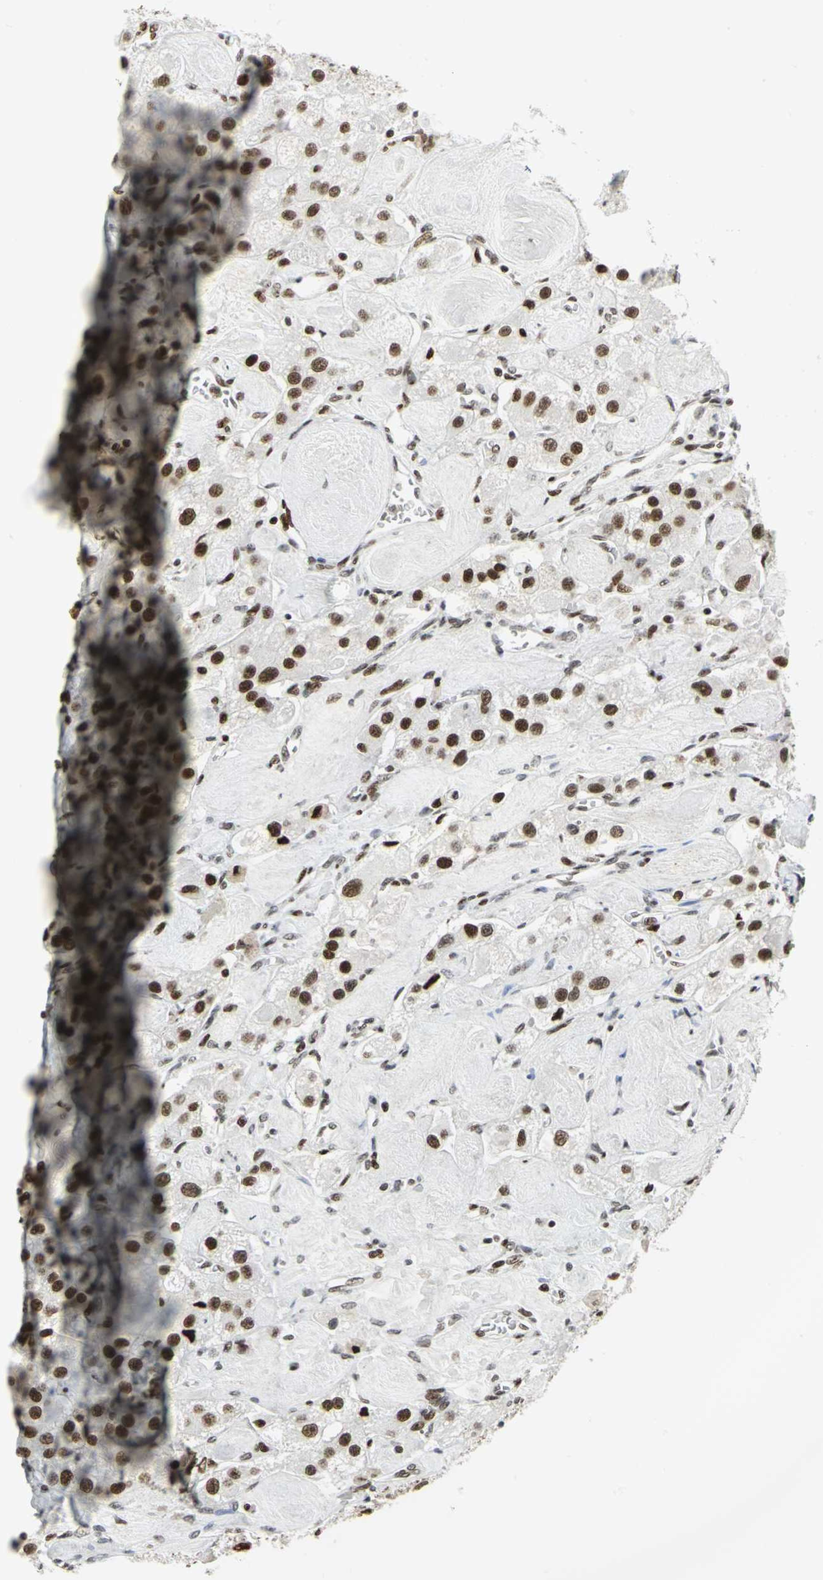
{"staining": {"intensity": "moderate", "quantity": ">75%", "location": "nuclear"}, "tissue": "carcinoid", "cell_type": "Tumor cells", "image_type": "cancer", "snomed": [{"axis": "morphology", "description": "Carcinoid, malignant, NOS"}, {"axis": "topography", "description": "Pancreas"}], "caption": "This photomicrograph displays immunohistochemistry staining of human carcinoid, with medium moderate nuclear staining in approximately >75% of tumor cells.", "gene": "SMARCA4", "patient": {"sex": "male", "age": 41}}